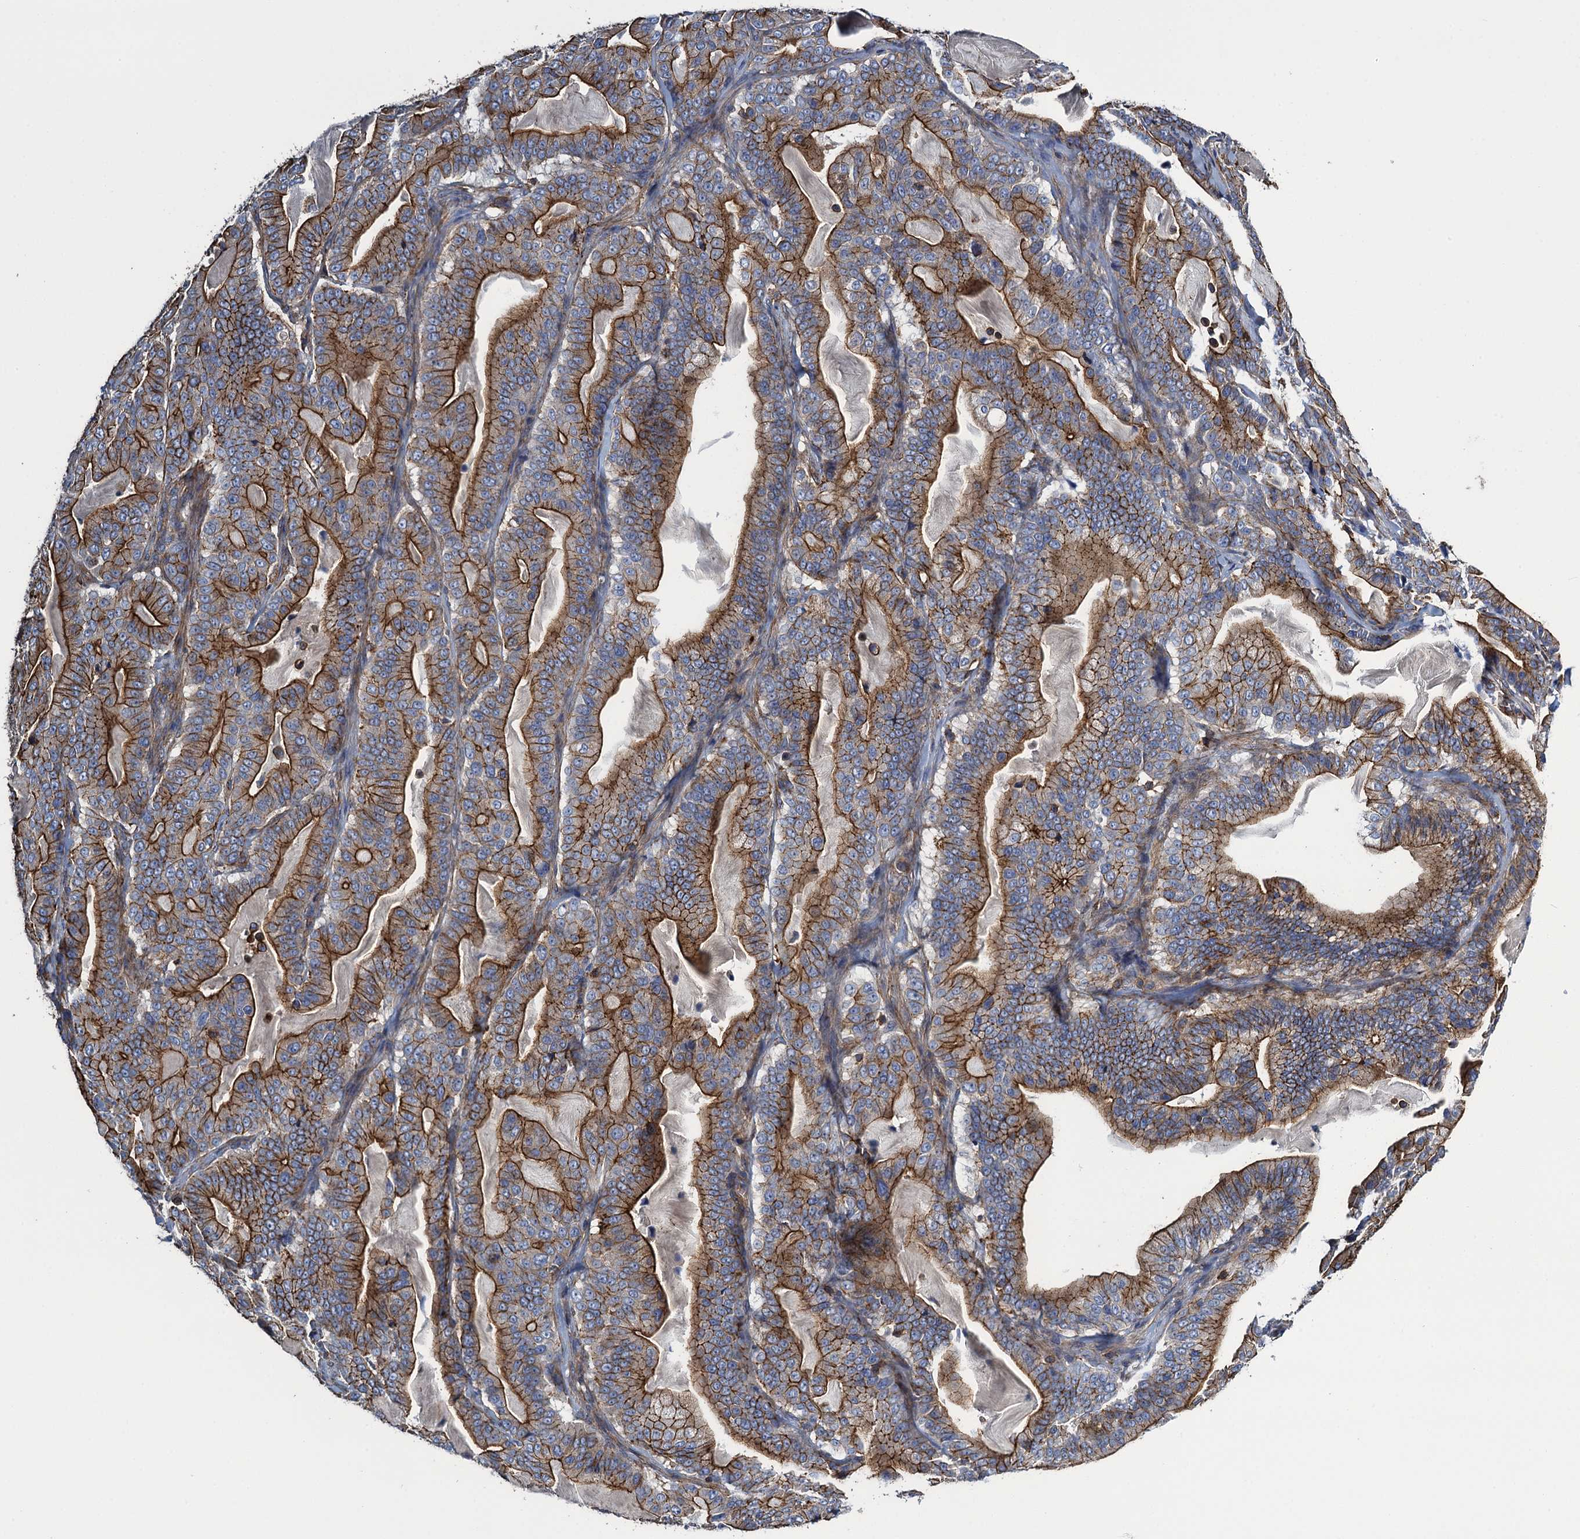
{"staining": {"intensity": "strong", "quantity": ">75%", "location": "cytoplasmic/membranous"}, "tissue": "pancreatic cancer", "cell_type": "Tumor cells", "image_type": "cancer", "snomed": [{"axis": "morphology", "description": "Adenocarcinoma, NOS"}, {"axis": "topography", "description": "Pancreas"}], "caption": "IHC of human pancreatic adenocarcinoma displays high levels of strong cytoplasmic/membranous expression in approximately >75% of tumor cells.", "gene": "PROSER2", "patient": {"sex": "male", "age": 63}}